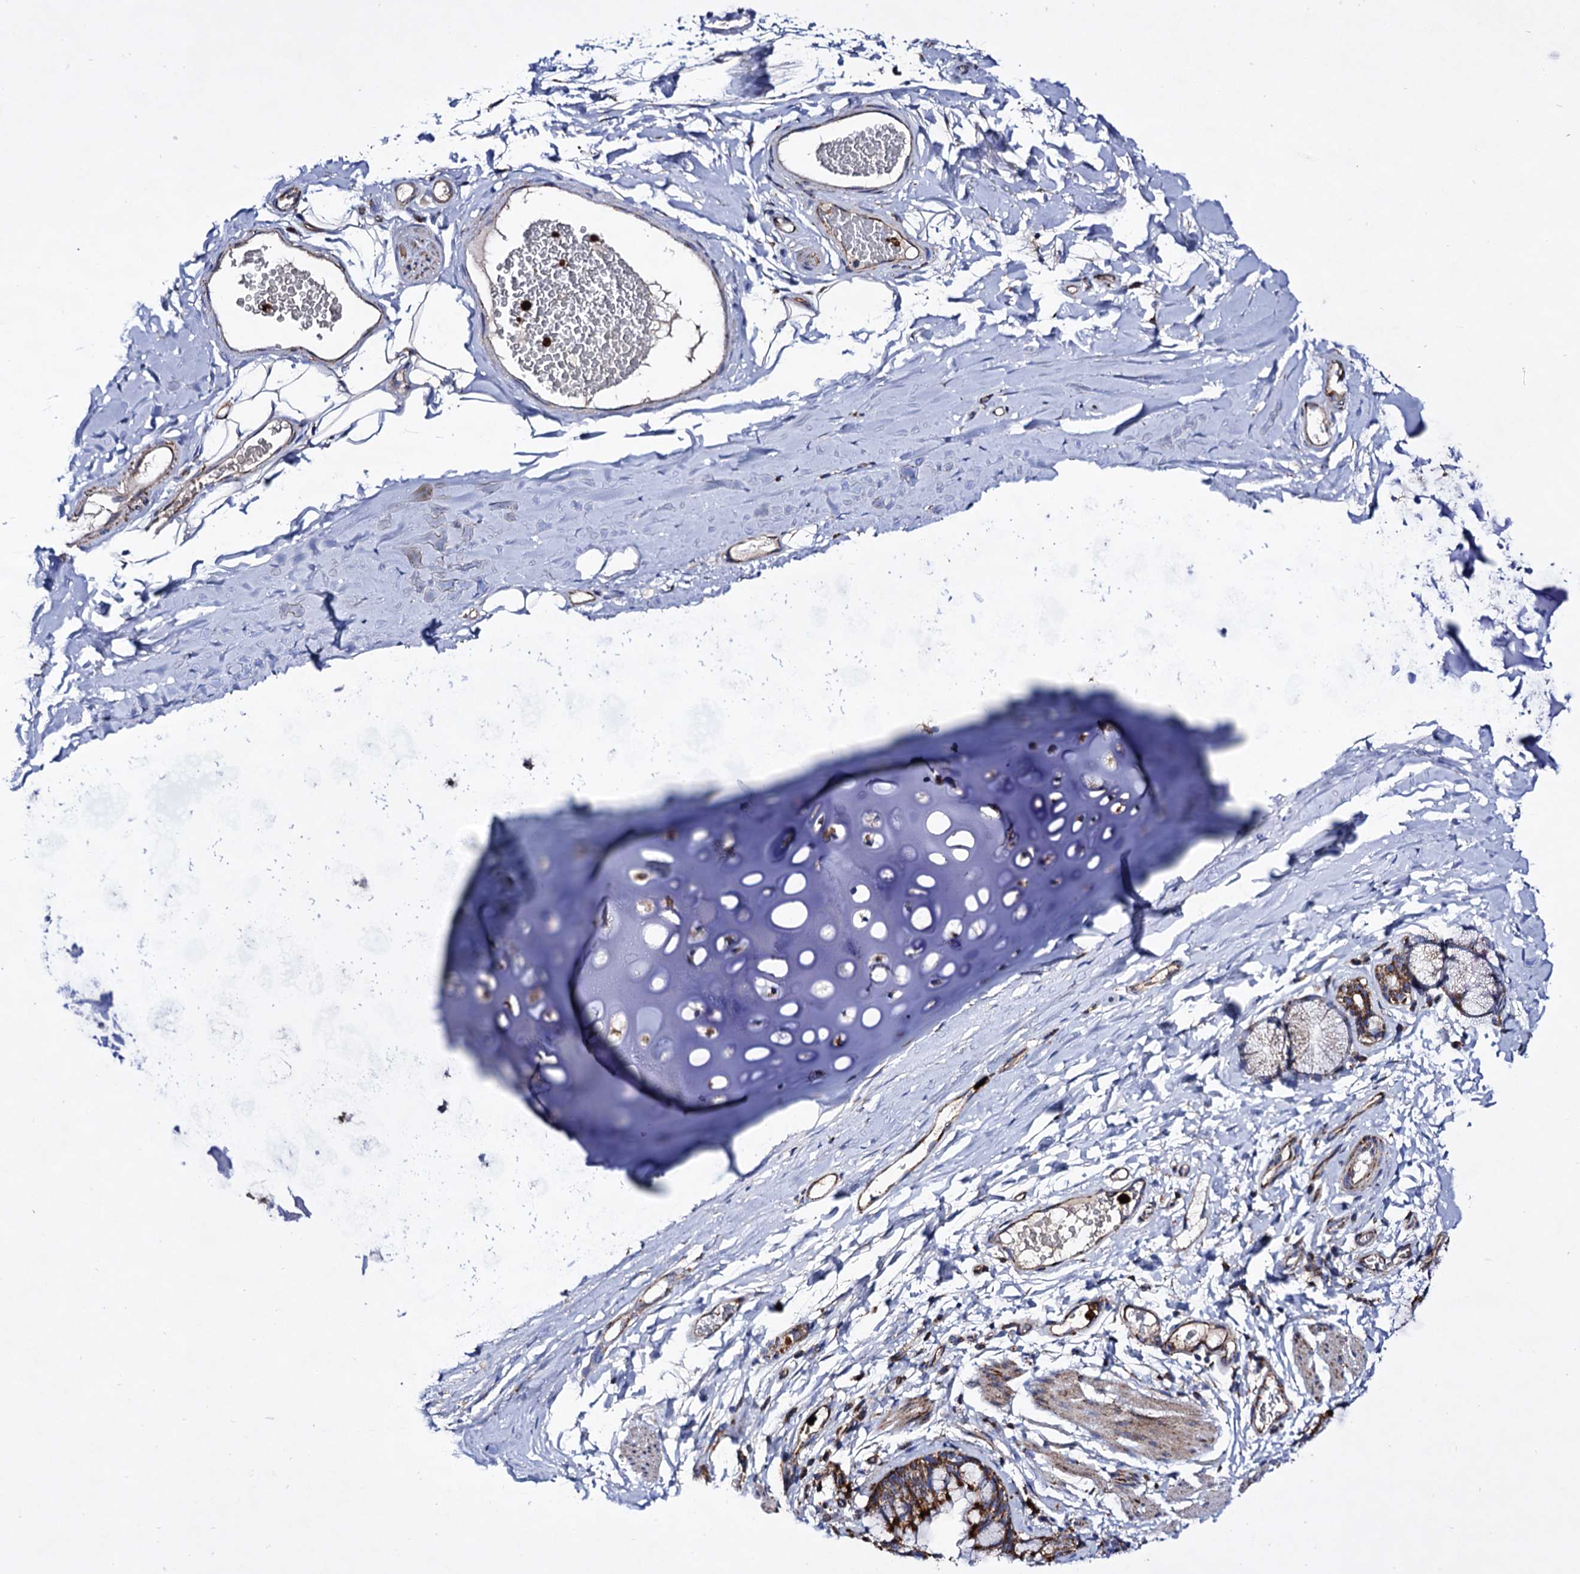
{"staining": {"intensity": "moderate", "quantity": ">75%", "location": "cytoplasmic/membranous"}, "tissue": "bronchus", "cell_type": "Respiratory epithelial cells", "image_type": "normal", "snomed": [{"axis": "morphology", "description": "Normal tissue, NOS"}, {"axis": "topography", "description": "Cartilage tissue"}, {"axis": "topography", "description": "Bronchus"}], "caption": "Respiratory epithelial cells exhibit medium levels of moderate cytoplasmic/membranous expression in approximately >75% of cells in unremarkable bronchus. (DAB (3,3'-diaminobenzidine) = brown stain, brightfield microscopy at high magnification).", "gene": "ACAD9", "patient": {"sex": "female", "age": 36}}